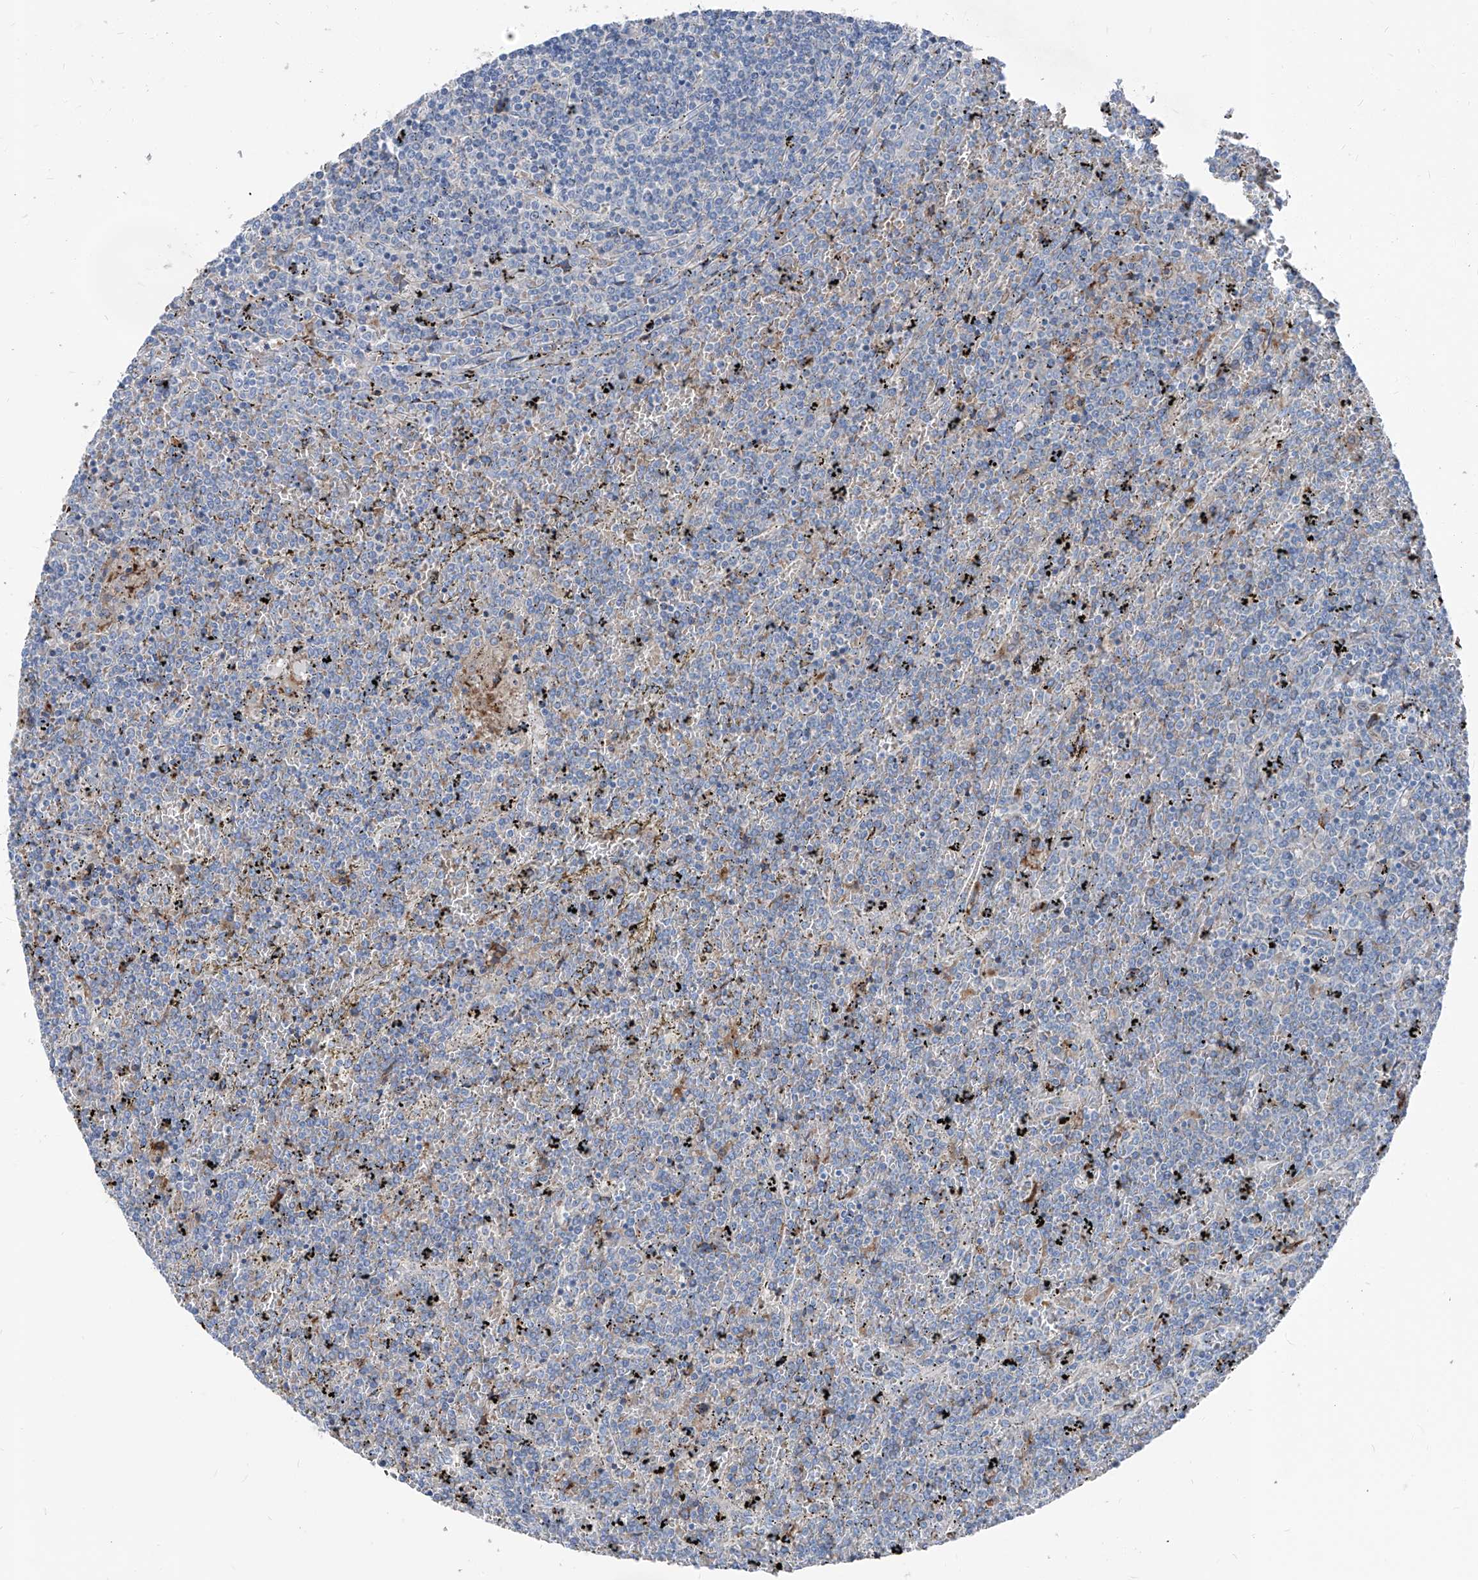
{"staining": {"intensity": "negative", "quantity": "none", "location": "none"}, "tissue": "lymphoma", "cell_type": "Tumor cells", "image_type": "cancer", "snomed": [{"axis": "morphology", "description": "Malignant lymphoma, non-Hodgkin's type, Low grade"}, {"axis": "topography", "description": "Spleen"}], "caption": "Lymphoma was stained to show a protein in brown. There is no significant staining in tumor cells.", "gene": "IFI27", "patient": {"sex": "female", "age": 19}}